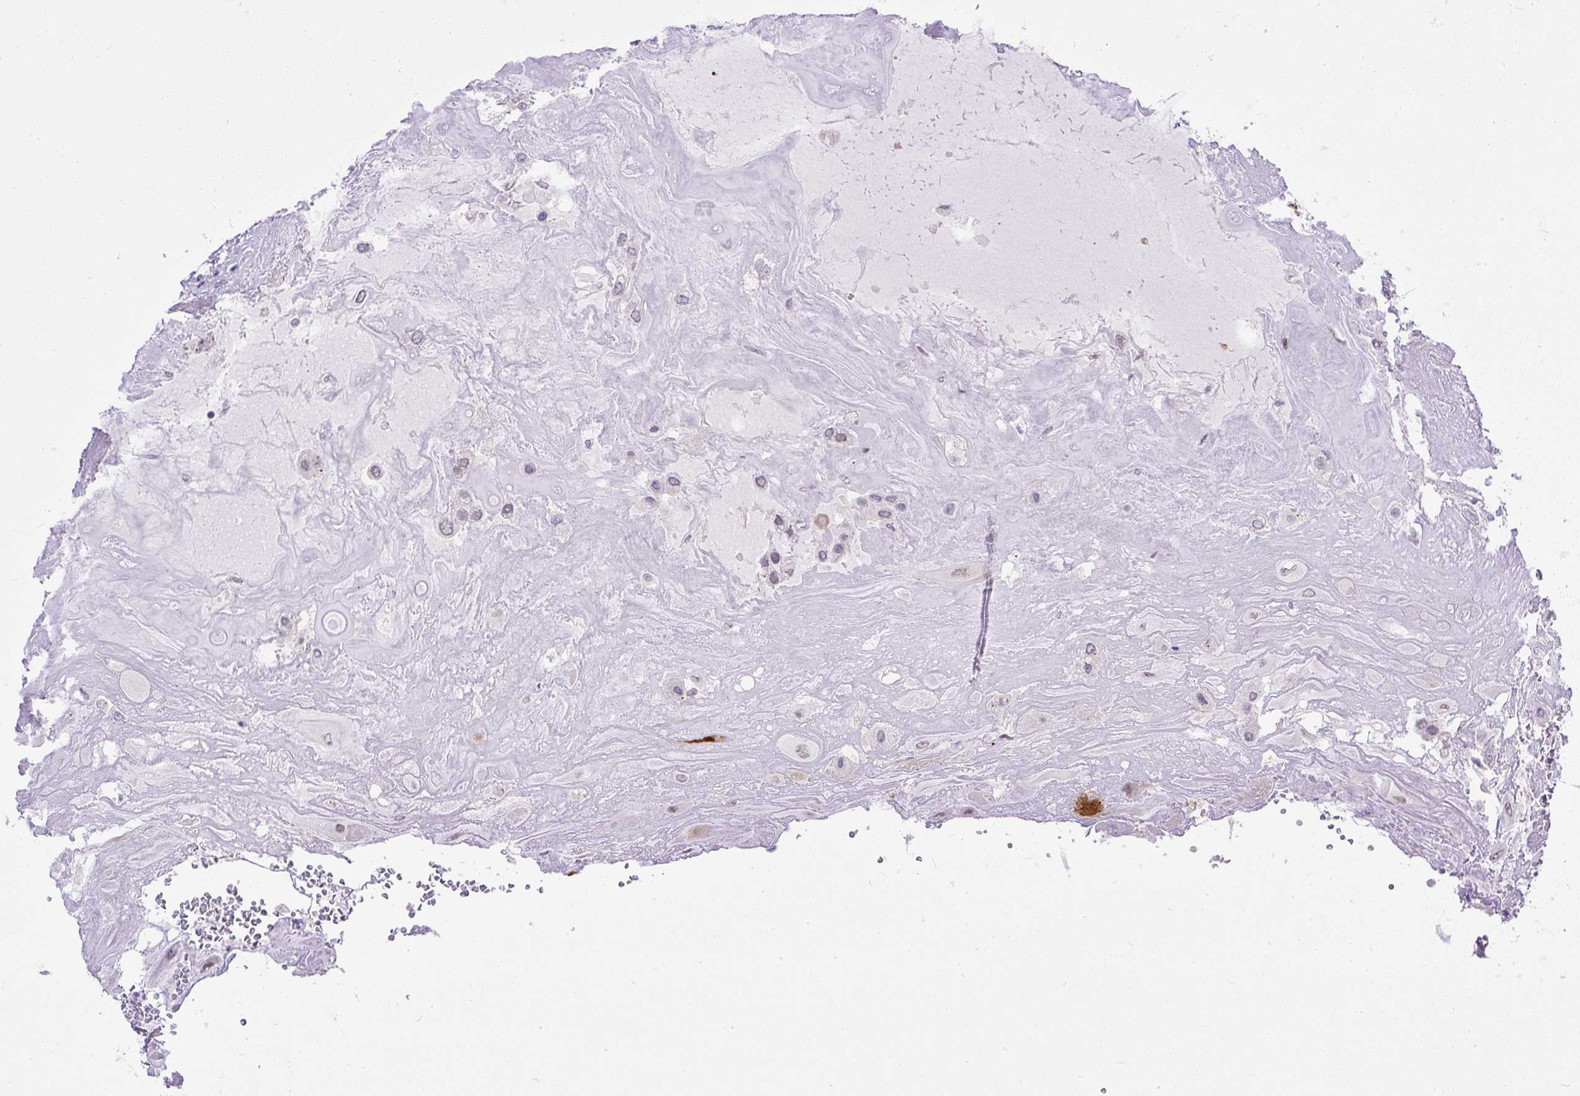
{"staining": {"intensity": "negative", "quantity": "none", "location": "none"}, "tissue": "placenta", "cell_type": "Decidual cells", "image_type": "normal", "snomed": [{"axis": "morphology", "description": "Normal tissue, NOS"}, {"axis": "topography", "description": "Placenta"}], "caption": "High power microscopy image of an immunohistochemistry micrograph of unremarkable placenta, revealing no significant expression in decidual cells.", "gene": "WNT10B", "patient": {"sex": "female", "age": 32}}